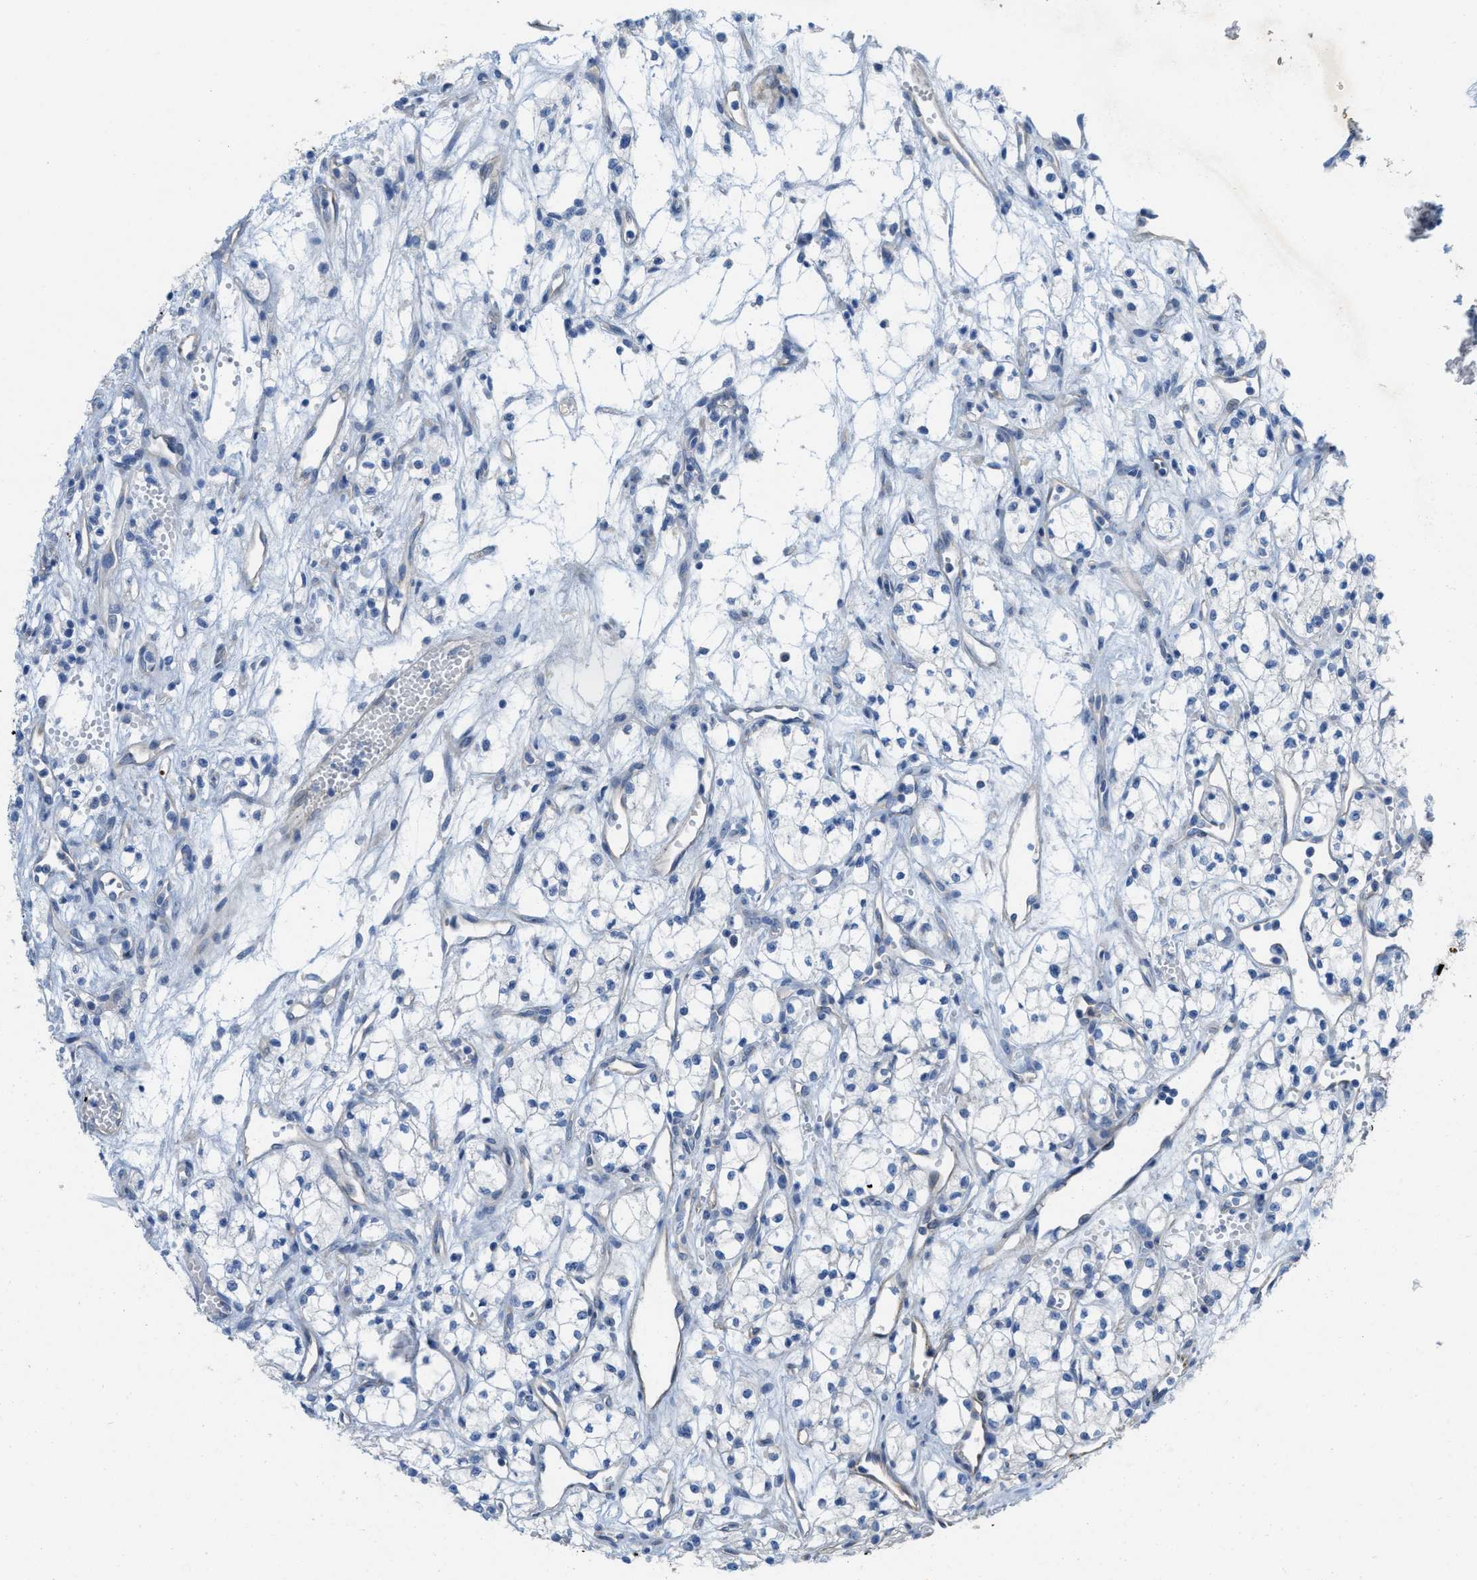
{"staining": {"intensity": "negative", "quantity": "none", "location": "none"}, "tissue": "renal cancer", "cell_type": "Tumor cells", "image_type": "cancer", "snomed": [{"axis": "morphology", "description": "Adenocarcinoma, NOS"}, {"axis": "topography", "description": "Kidney"}], "caption": "The IHC histopathology image has no significant positivity in tumor cells of renal adenocarcinoma tissue.", "gene": "CPA2", "patient": {"sex": "male", "age": 59}}